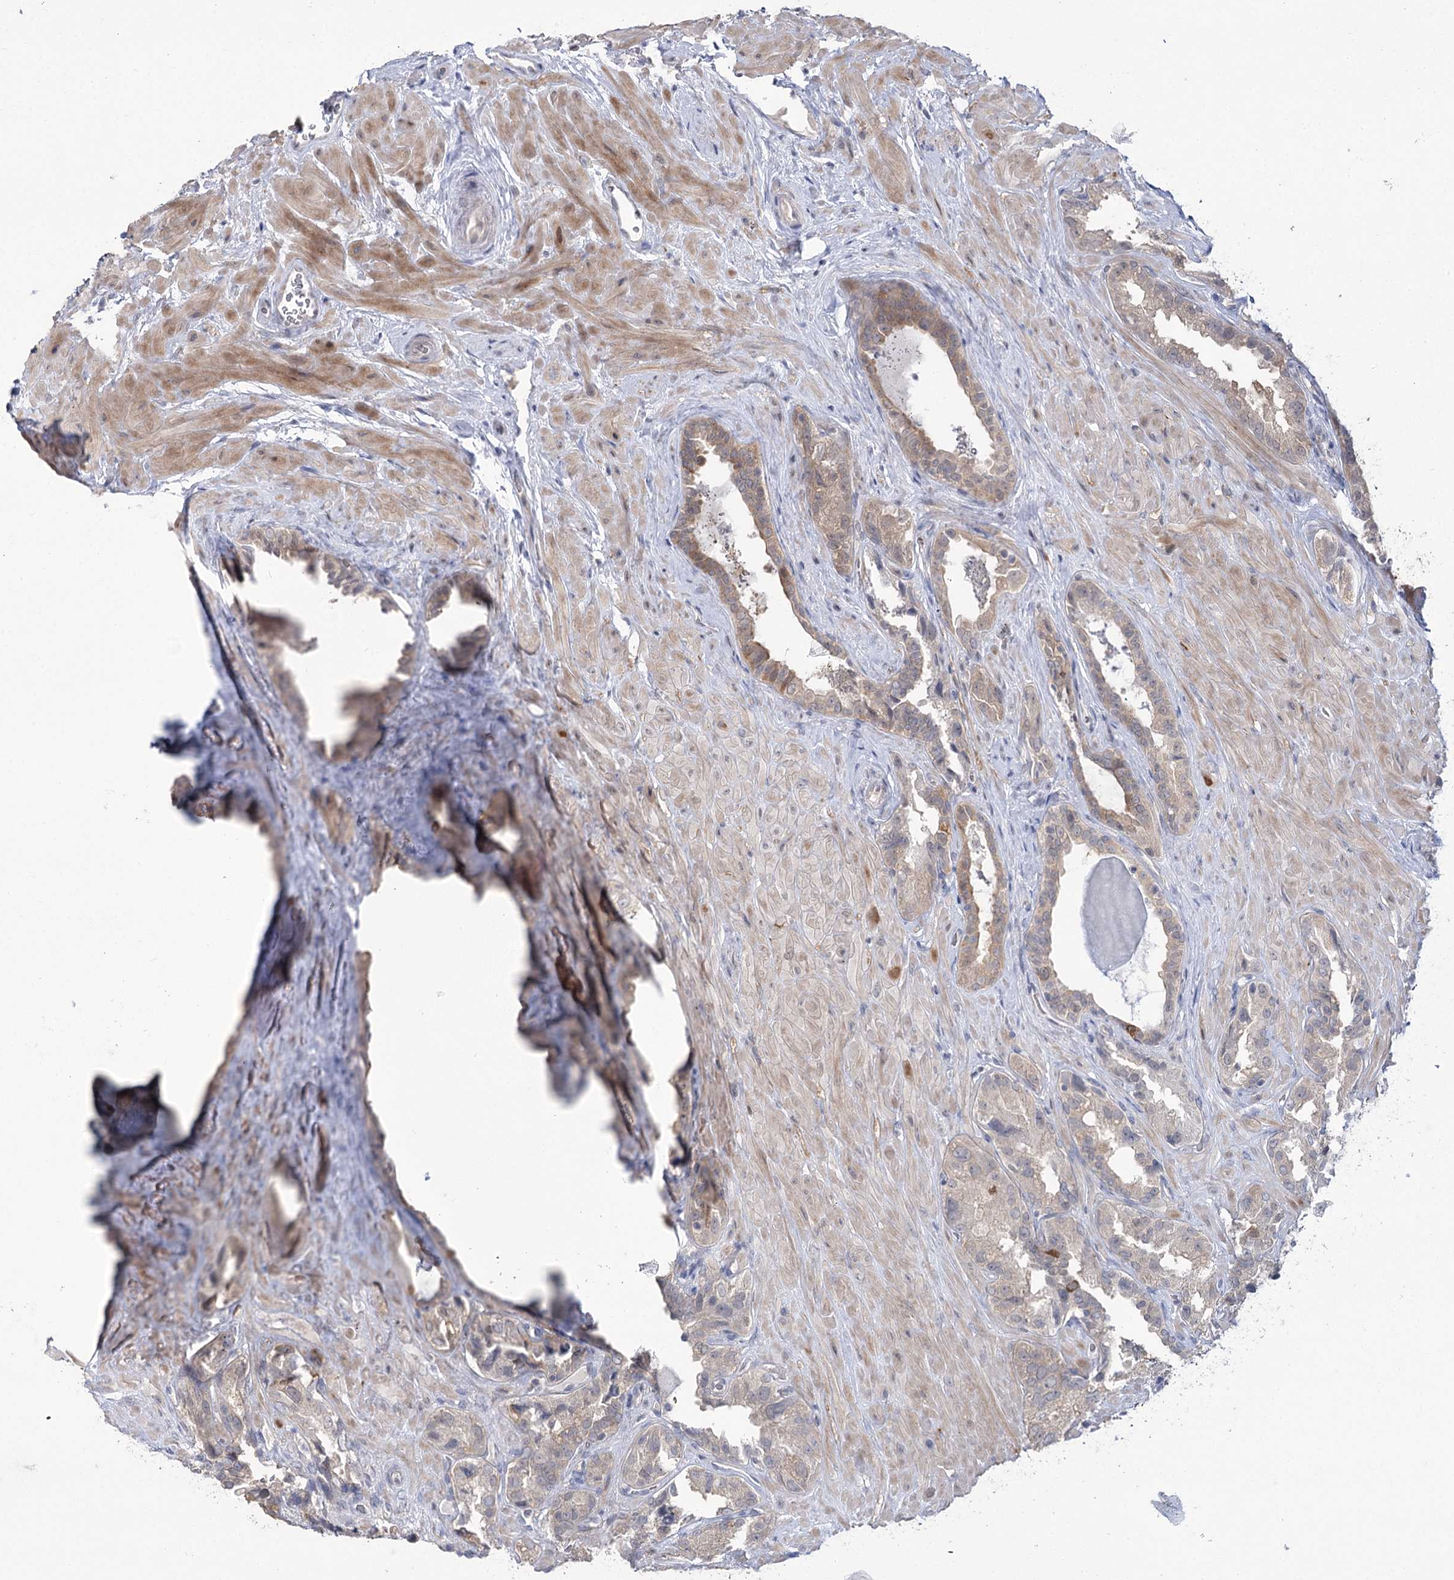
{"staining": {"intensity": "weak", "quantity": "25%-75%", "location": "cytoplasmic/membranous"}, "tissue": "seminal vesicle", "cell_type": "Glandular cells", "image_type": "normal", "snomed": [{"axis": "morphology", "description": "Normal tissue, NOS"}, {"axis": "topography", "description": "Seminal veicle"}, {"axis": "topography", "description": "Peripheral nerve tissue"}], "caption": "Protein expression analysis of unremarkable human seminal vesicle reveals weak cytoplasmic/membranous positivity in about 25%-75% of glandular cells. (brown staining indicates protein expression, while blue staining denotes nuclei).", "gene": "PHYHIPL", "patient": {"sex": "male", "age": 67}}